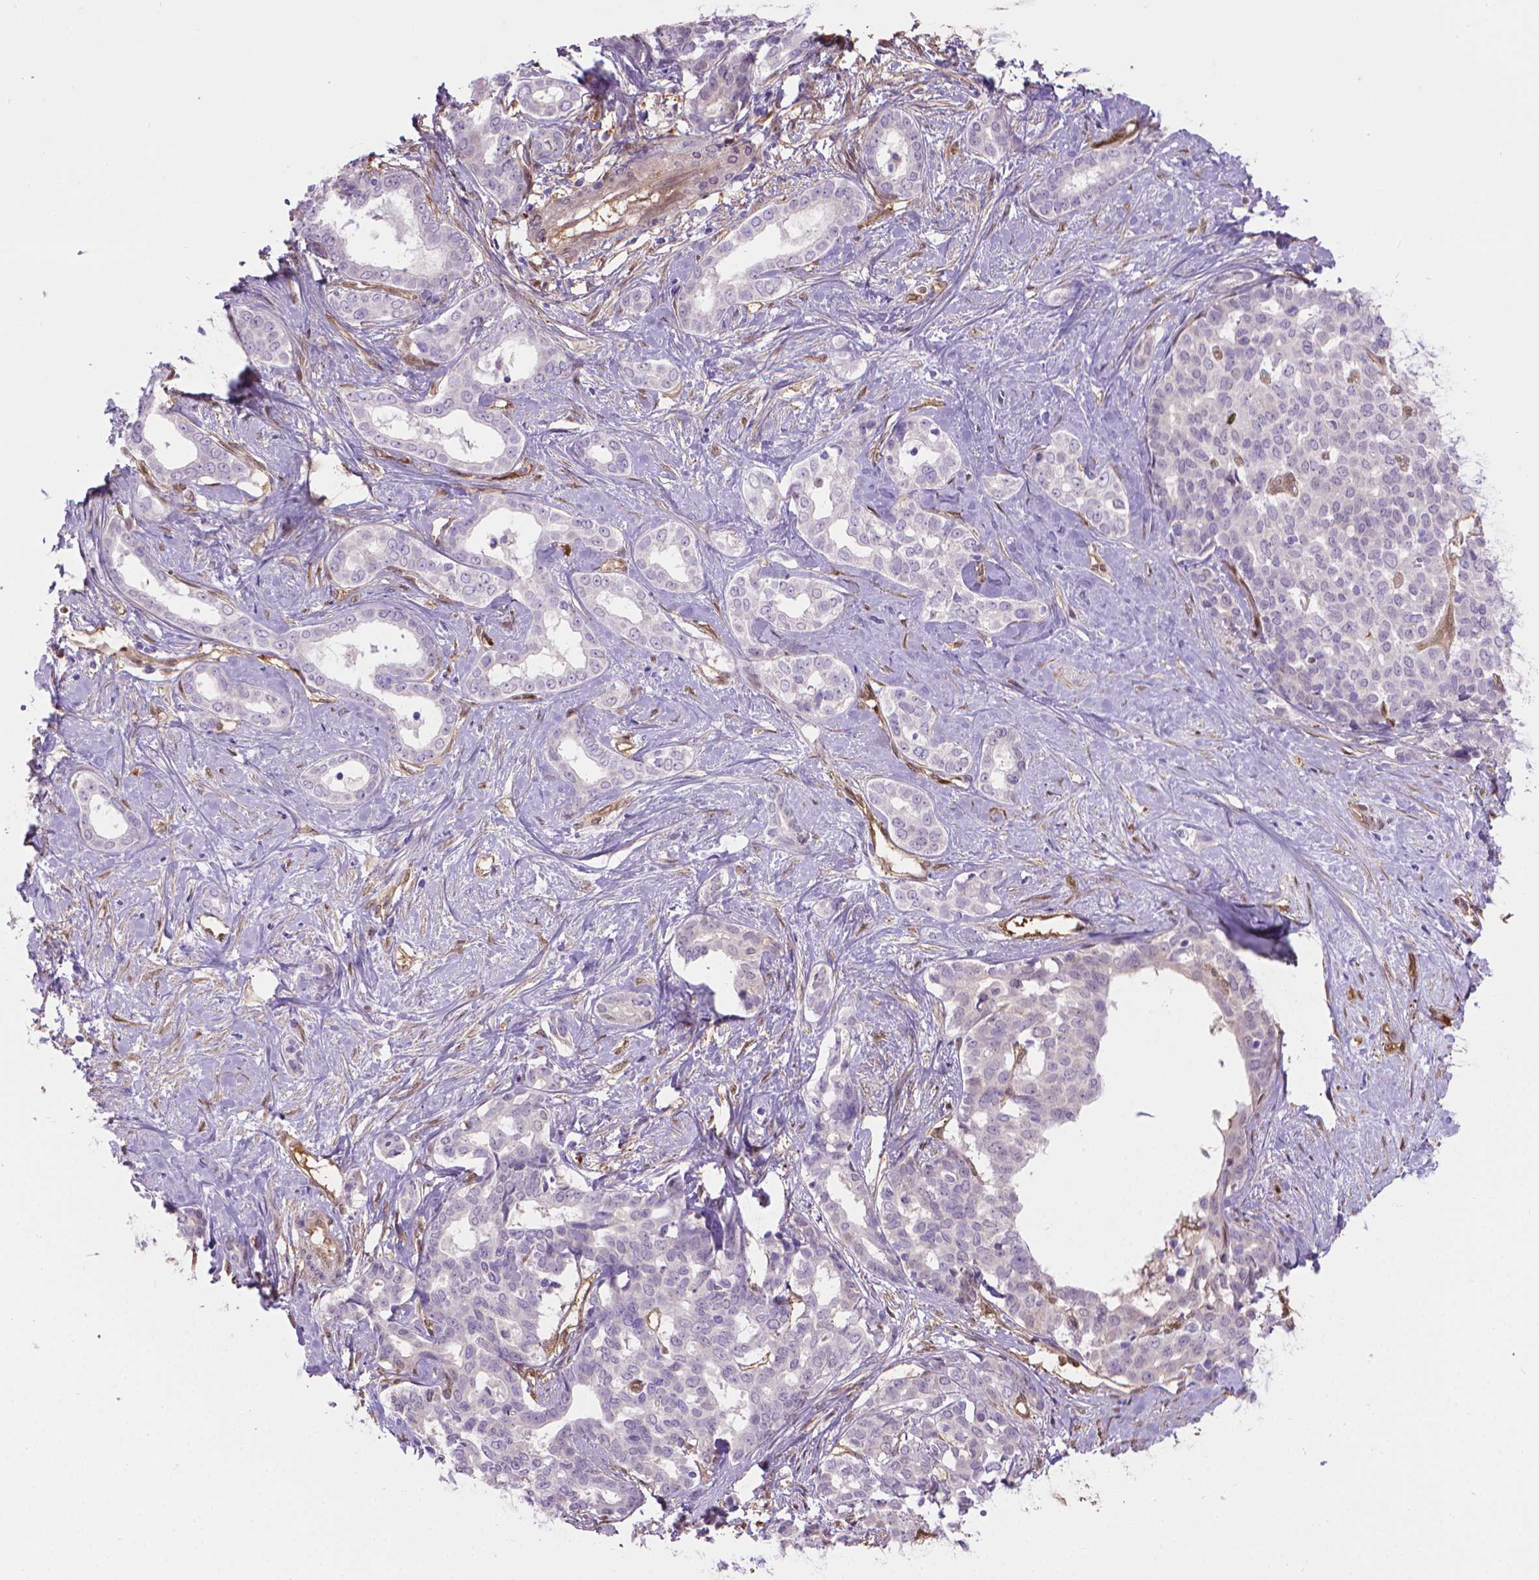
{"staining": {"intensity": "negative", "quantity": "none", "location": "none"}, "tissue": "liver cancer", "cell_type": "Tumor cells", "image_type": "cancer", "snomed": [{"axis": "morphology", "description": "Cholangiocarcinoma"}, {"axis": "topography", "description": "Liver"}], "caption": "An immunohistochemistry (IHC) histopathology image of cholangiocarcinoma (liver) is shown. There is no staining in tumor cells of cholangiocarcinoma (liver). Brightfield microscopy of immunohistochemistry stained with DAB (brown) and hematoxylin (blue), captured at high magnification.", "gene": "CLIC4", "patient": {"sex": "female", "age": 47}}